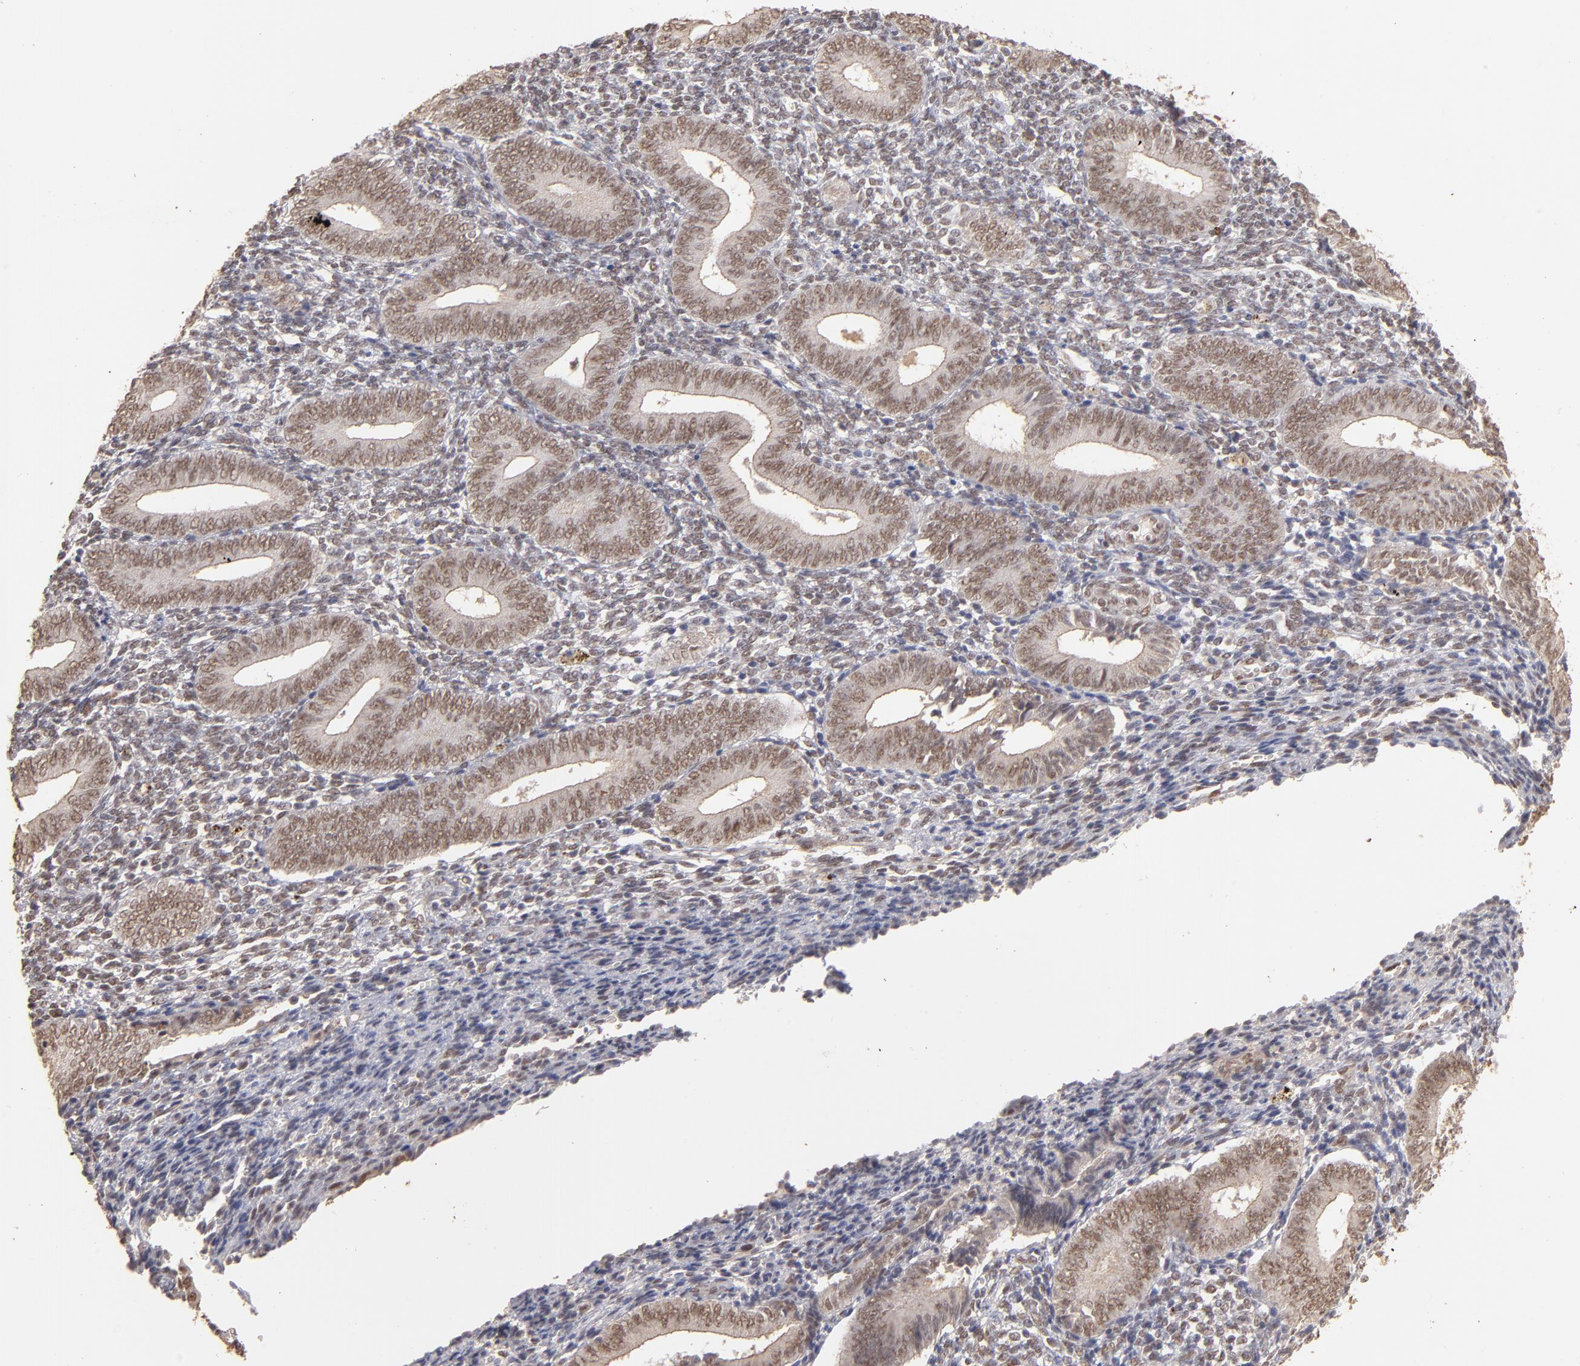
{"staining": {"intensity": "weak", "quantity": ">75%", "location": "nuclear"}, "tissue": "endometrium", "cell_type": "Cells in endometrial stroma", "image_type": "normal", "snomed": [{"axis": "morphology", "description": "Normal tissue, NOS"}, {"axis": "topography", "description": "Uterus"}, {"axis": "topography", "description": "Endometrium"}], "caption": "Protein staining of benign endometrium reveals weak nuclear expression in about >75% of cells in endometrial stroma. (IHC, brightfield microscopy, high magnification).", "gene": "CLOCK", "patient": {"sex": "female", "age": 33}}